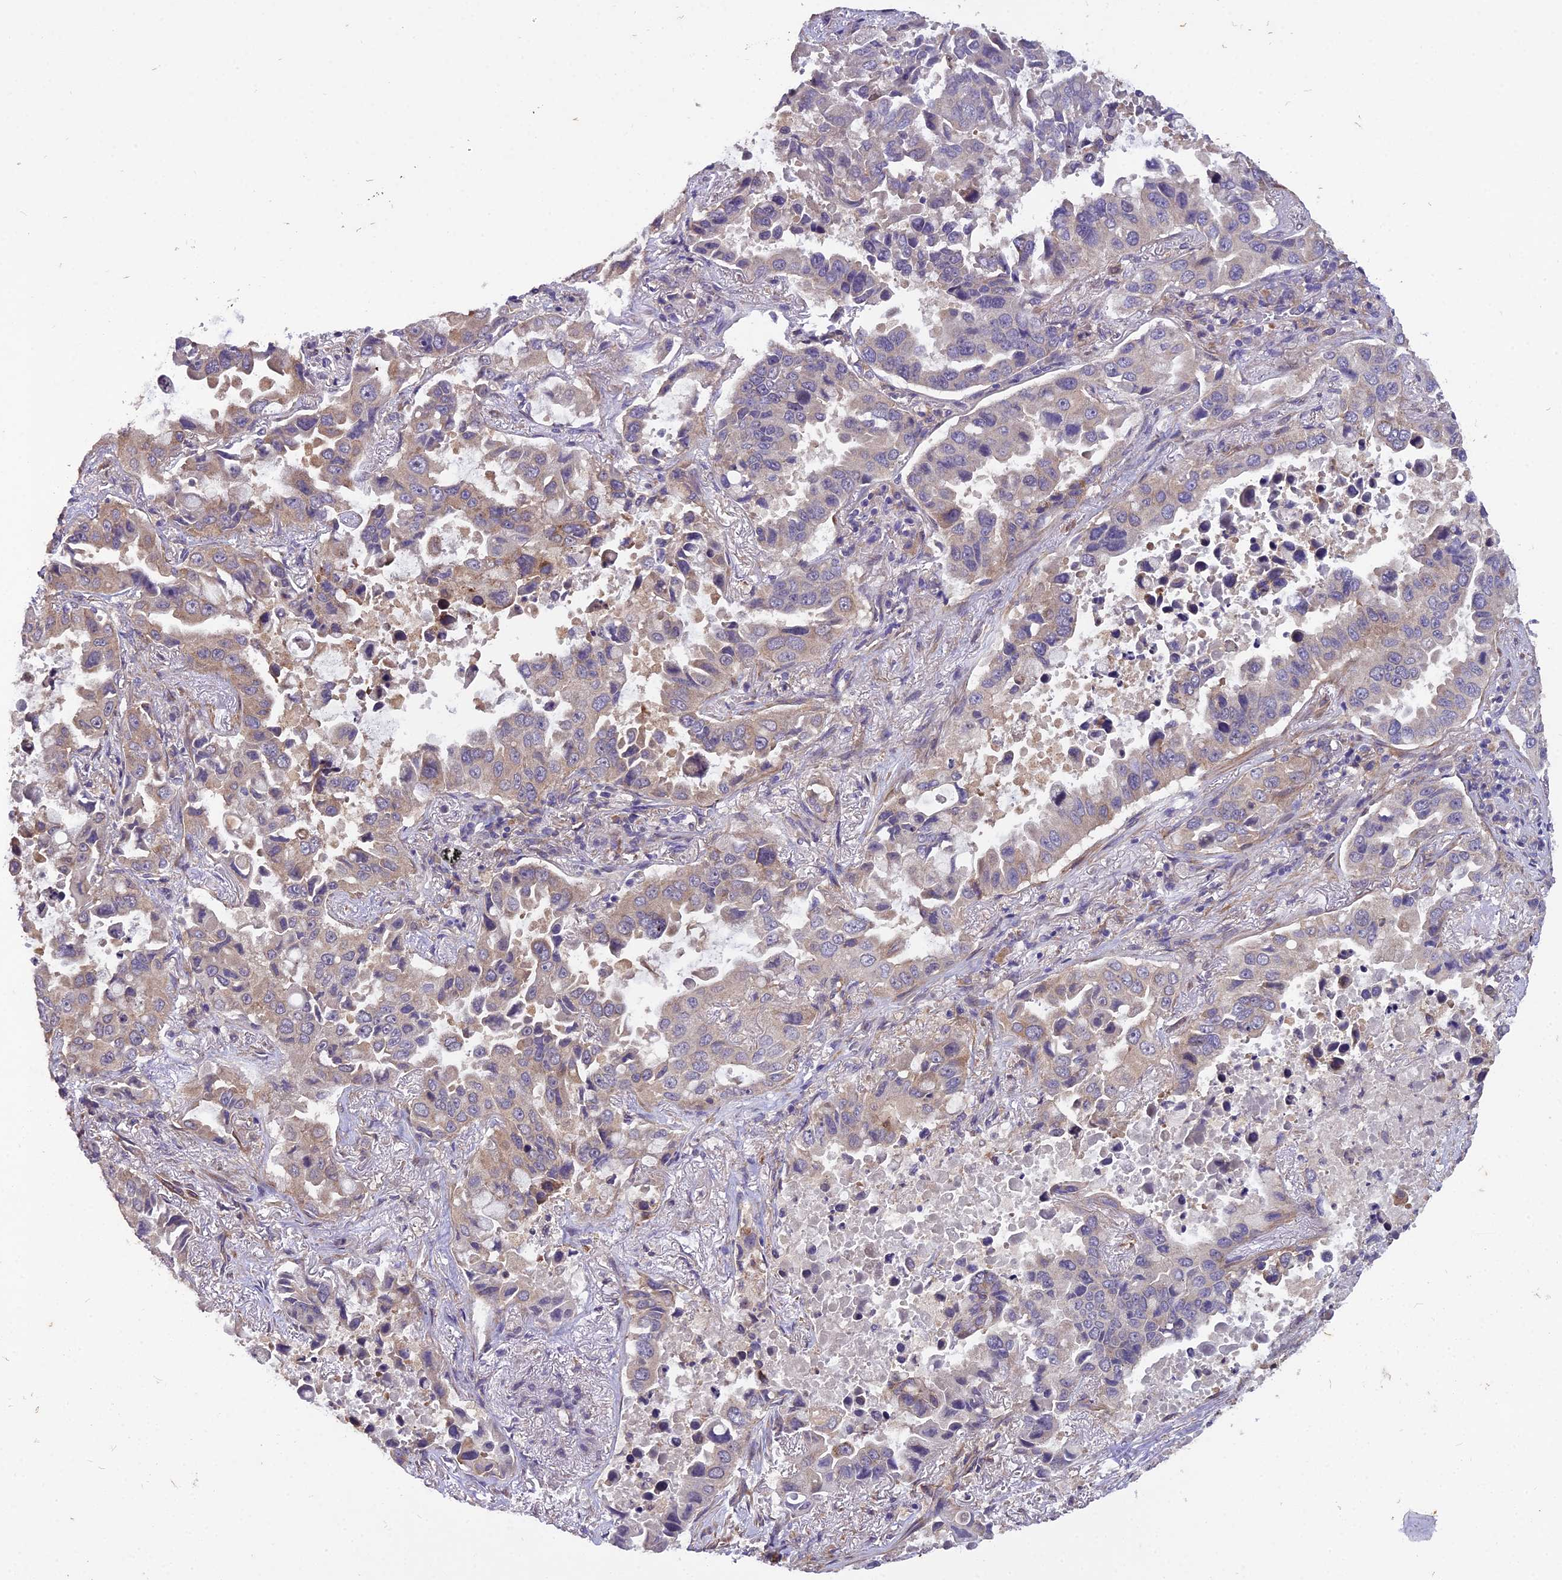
{"staining": {"intensity": "weak", "quantity": "25%-75%", "location": "cytoplasmic/membranous"}, "tissue": "lung cancer", "cell_type": "Tumor cells", "image_type": "cancer", "snomed": [{"axis": "morphology", "description": "Adenocarcinoma, NOS"}, {"axis": "topography", "description": "Lung"}], "caption": "This micrograph shows immunohistochemistry (IHC) staining of adenocarcinoma (lung), with low weak cytoplasmic/membranous expression in approximately 25%-75% of tumor cells.", "gene": "CENPL", "patient": {"sex": "male", "age": 64}}